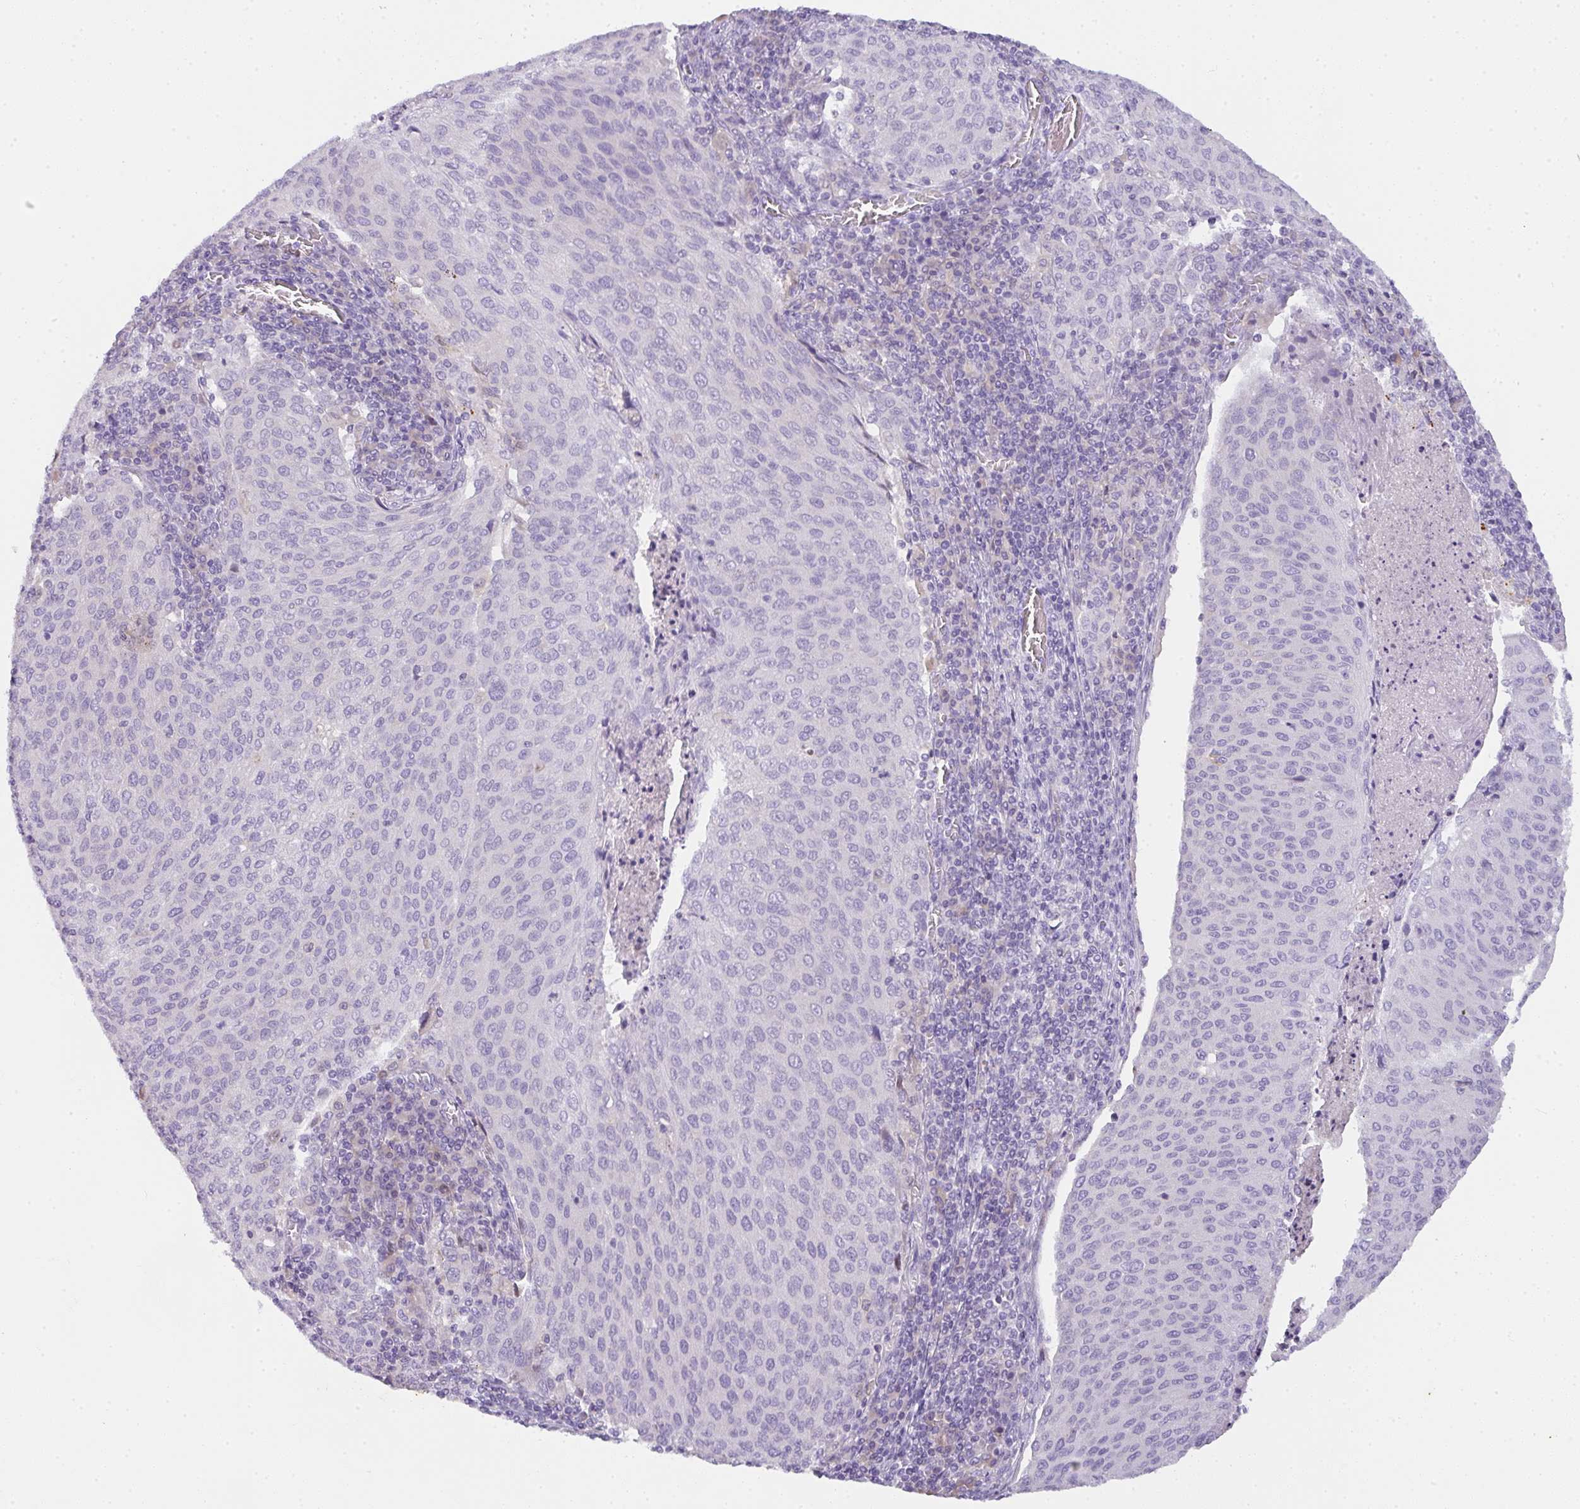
{"staining": {"intensity": "negative", "quantity": "none", "location": "none"}, "tissue": "cervical cancer", "cell_type": "Tumor cells", "image_type": "cancer", "snomed": [{"axis": "morphology", "description": "Squamous cell carcinoma, NOS"}, {"axis": "topography", "description": "Cervix"}], "caption": "Human squamous cell carcinoma (cervical) stained for a protein using immunohistochemistry (IHC) exhibits no positivity in tumor cells.", "gene": "COX7B", "patient": {"sex": "female", "age": 46}}